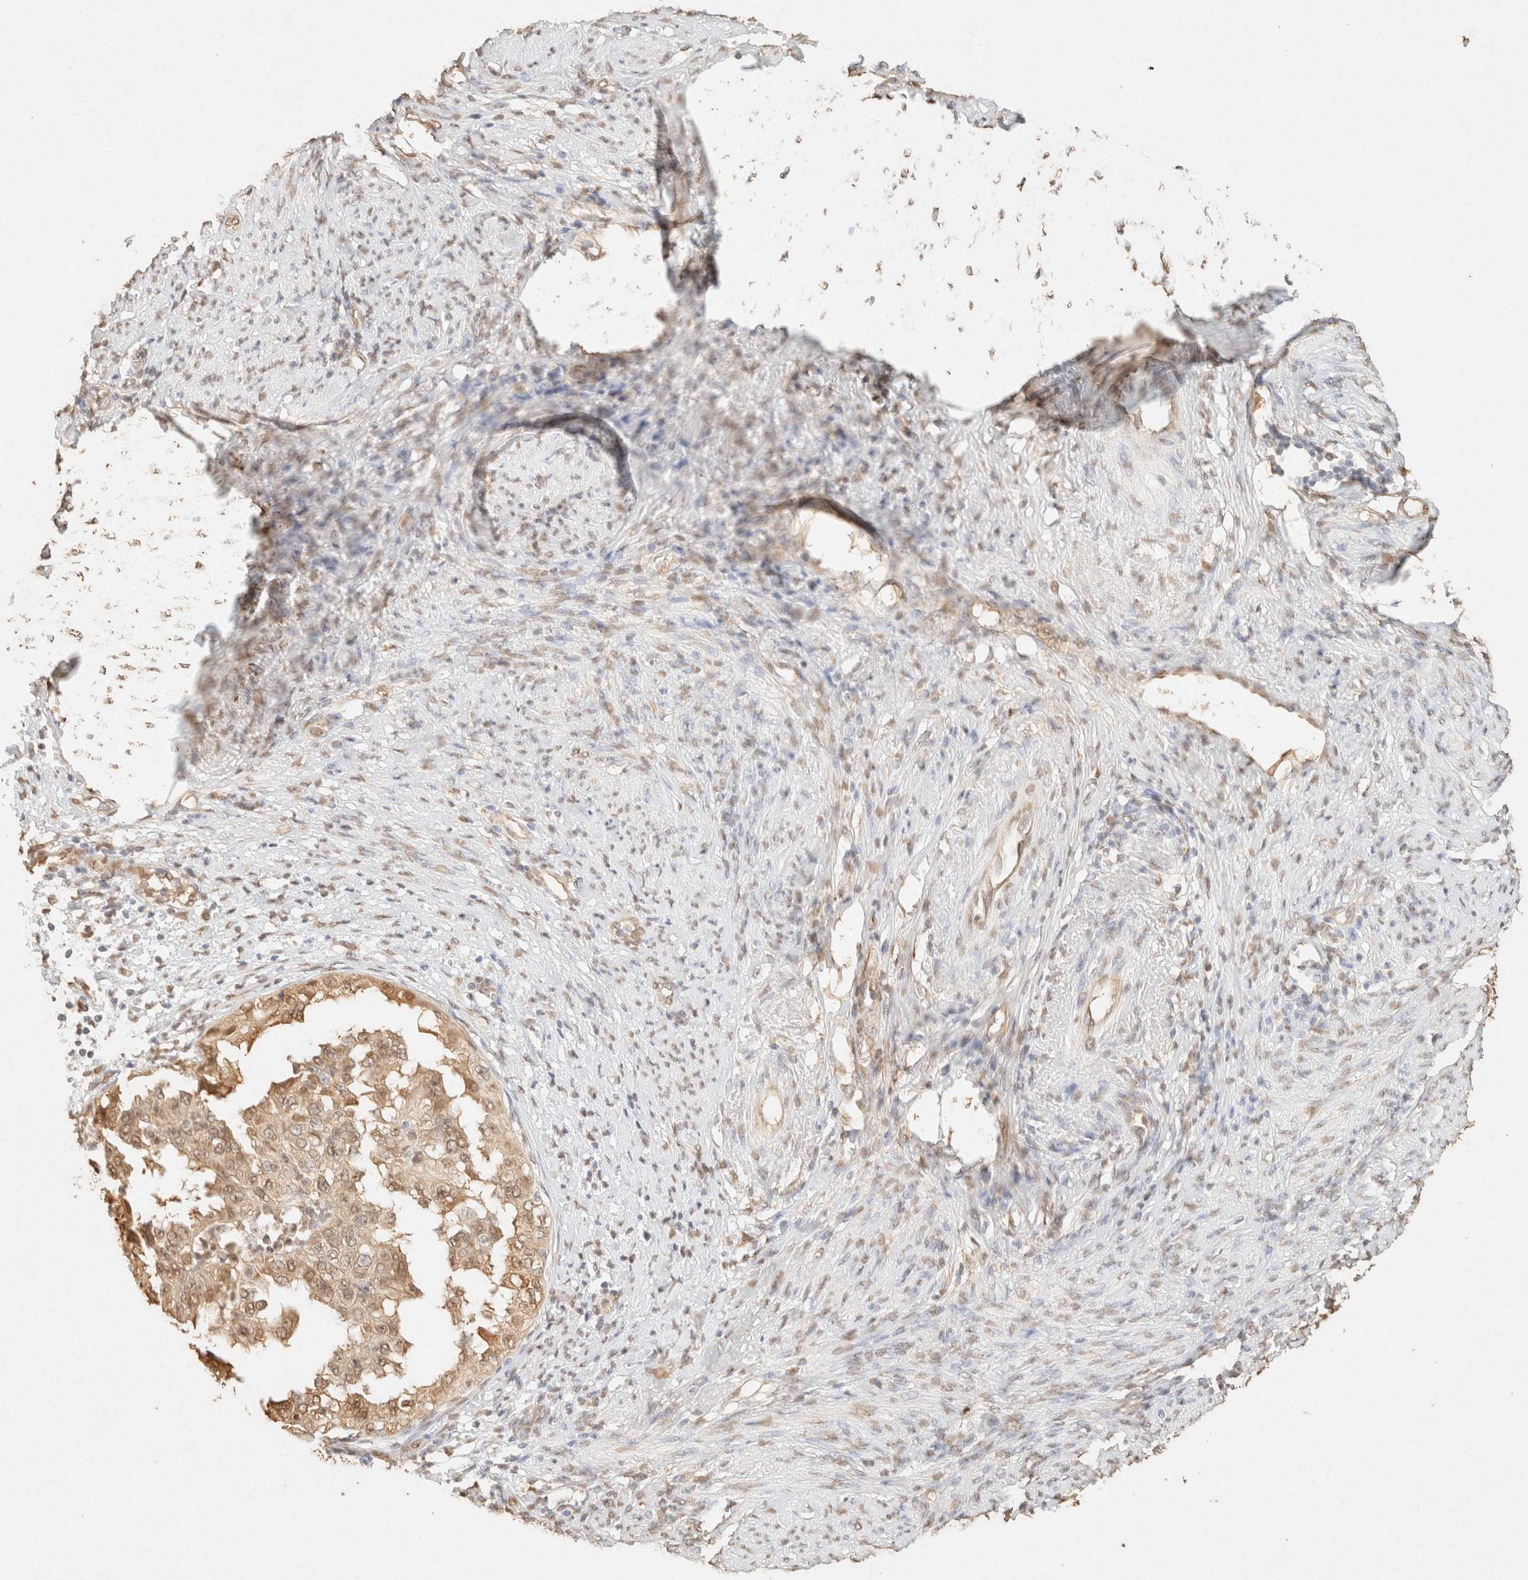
{"staining": {"intensity": "moderate", "quantity": ">75%", "location": "cytoplasmic/membranous,nuclear"}, "tissue": "endometrial cancer", "cell_type": "Tumor cells", "image_type": "cancer", "snomed": [{"axis": "morphology", "description": "Adenocarcinoma, NOS"}, {"axis": "topography", "description": "Endometrium"}], "caption": "High-magnification brightfield microscopy of endometrial cancer stained with DAB (brown) and counterstained with hematoxylin (blue). tumor cells exhibit moderate cytoplasmic/membranous and nuclear staining is identified in approximately>75% of cells. Immunohistochemistry (ihc) stains the protein in brown and the nuclei are stained blue.", "gene": "S100A13", "patient": {"sex": "female", "age": 85}}